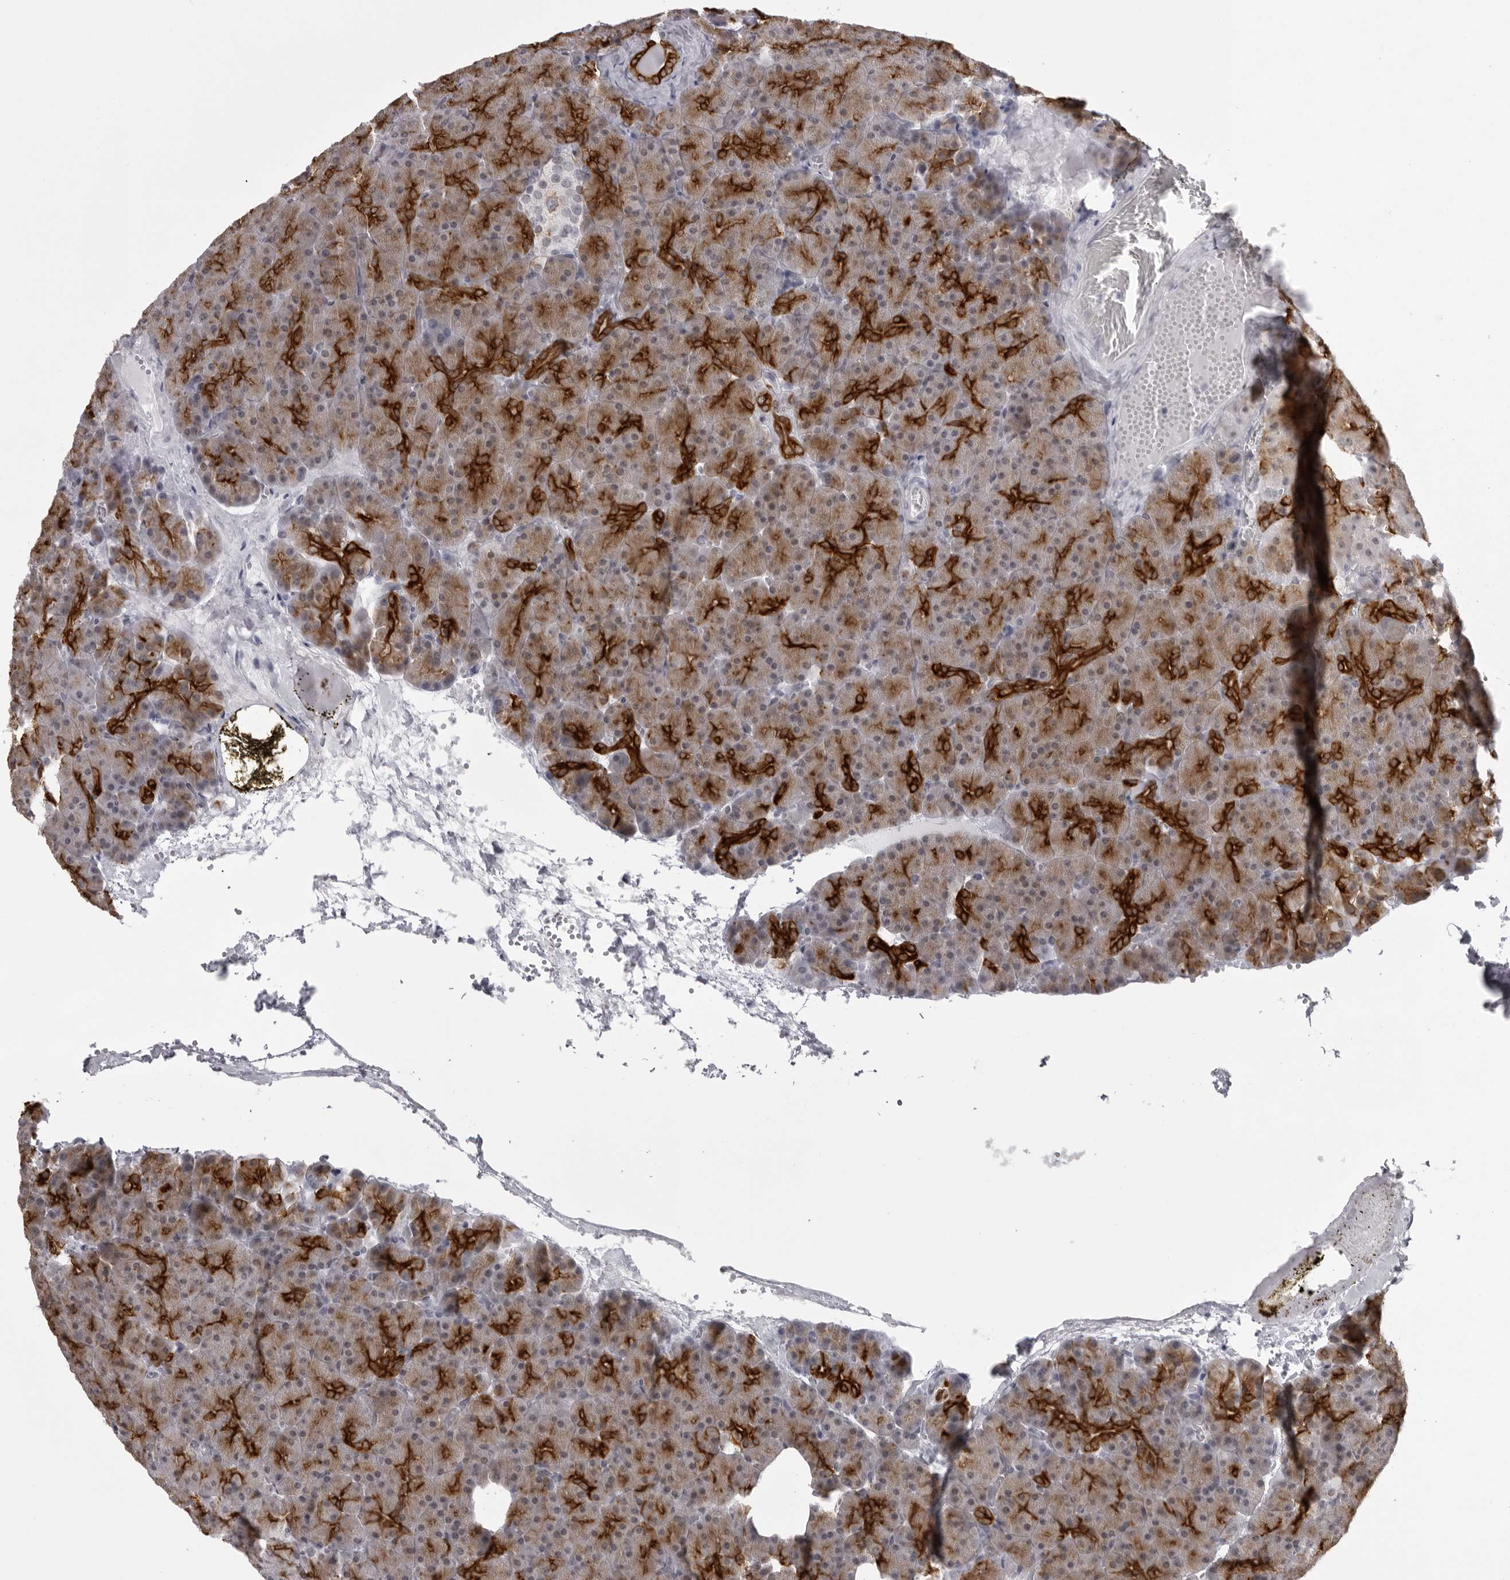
{"staining": {"intensity": "strong", "quantity": ">75%", "location": "cytoplasmic/membranous"}, "tissue": "pancreas", "cell_type": "Exocrine glandular cells", "image_type": "normal", "snomed": [{"axis": "morphology", "description": "Normal tissue, NOS"}, {"axis": "morphology", "description": "Carcinoid, malignant, NOS"}, {"axis": "topography", "description": "Pancreas"}], "caption": "Protein staining shows strong cytoplasmic/membranous positivity in approximately >75% of exocrine glandular cells in benign pancreas. (brown staining indicates protein expression, while blue staining denotes nuclei).", "gene": "UROD", "patient": {"sex": "female", "age": 35}}